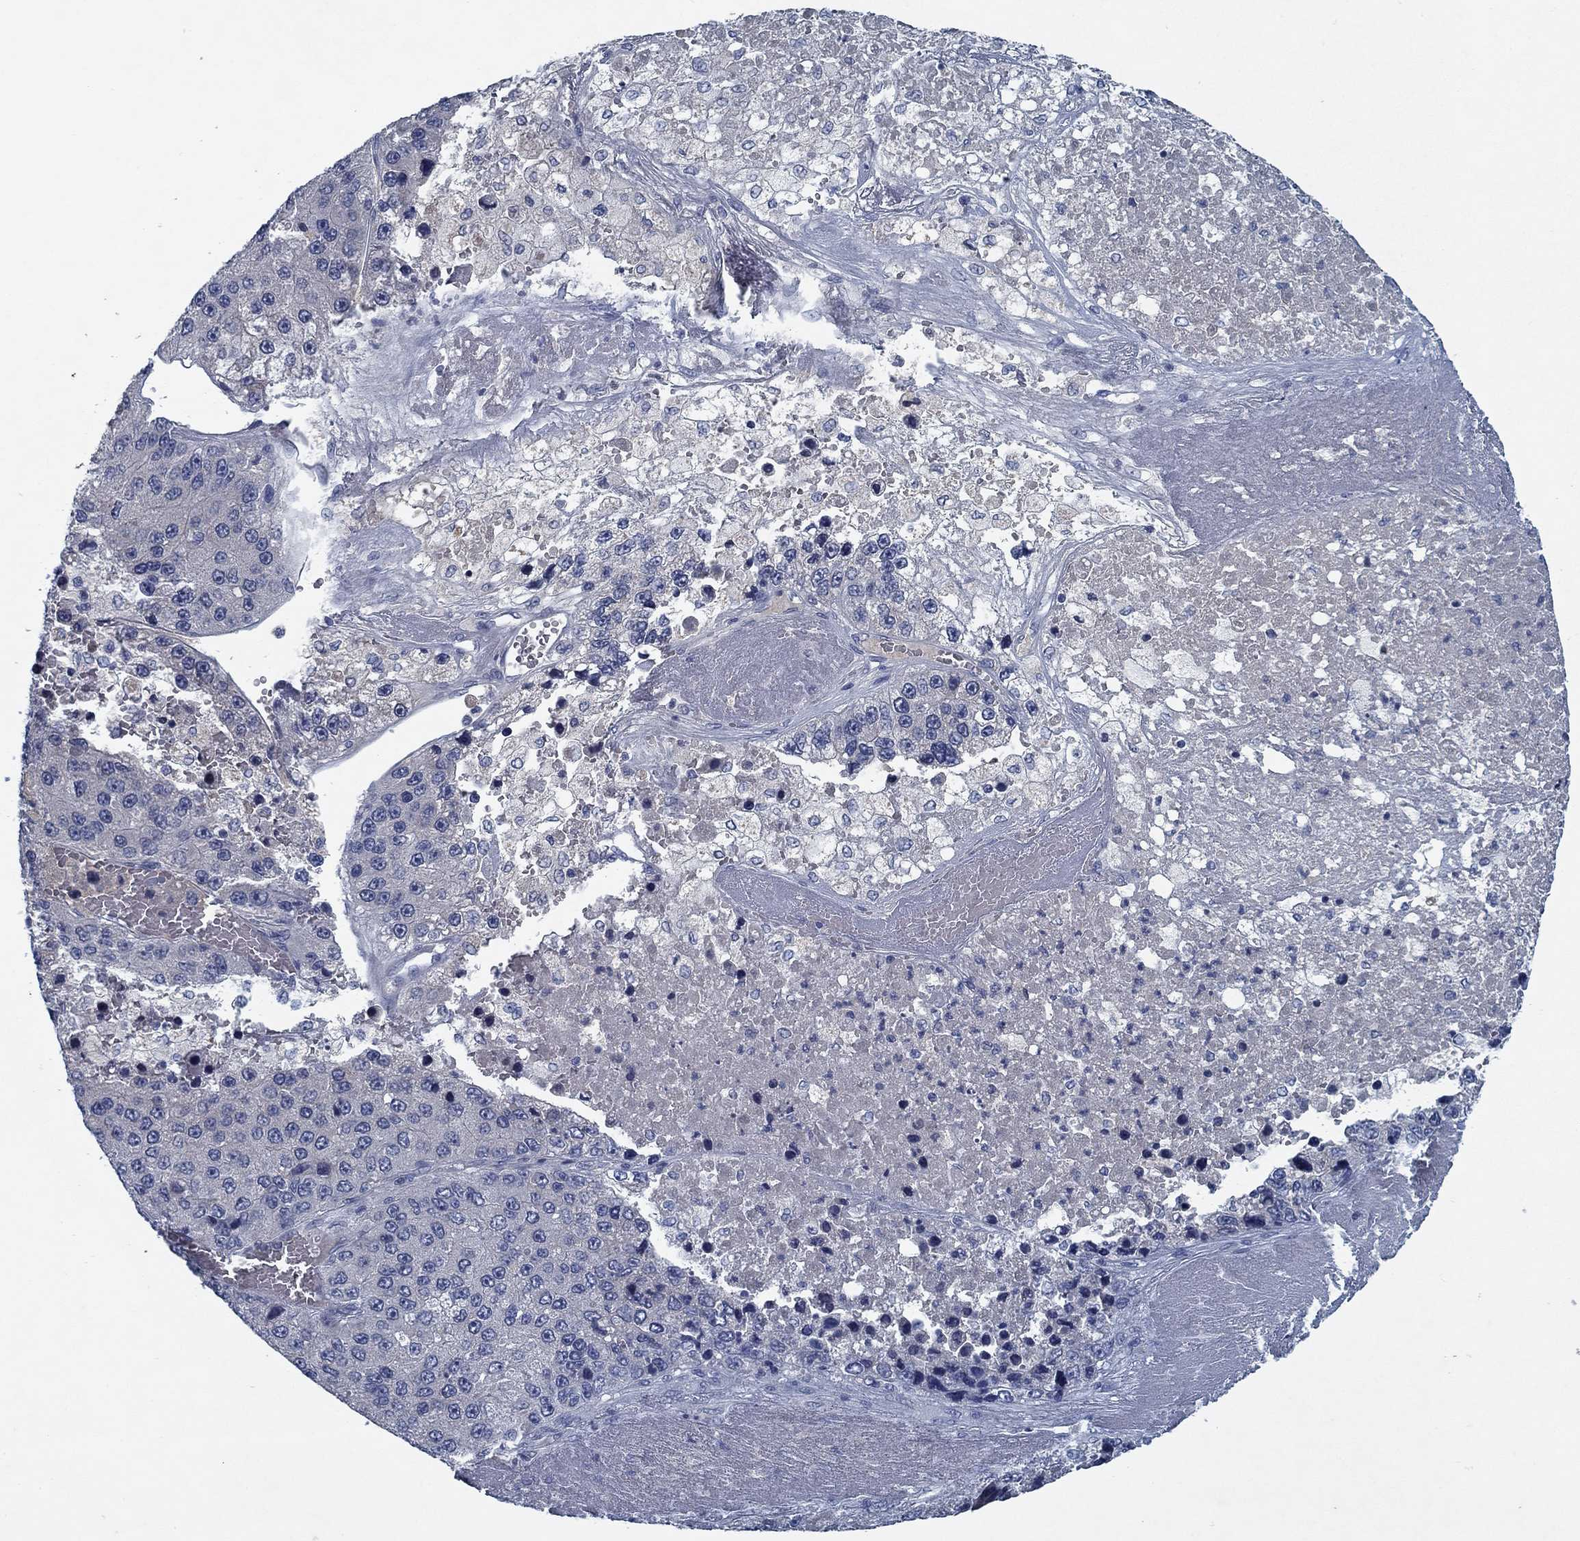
{"staining": {"intensity": "negative", "quantity": "none", "location": "none"}, "tissue": "liver cancer", "cell_type": "Tumor cells", "image_type": "cancer", "snomed": [{"axis": "morphology", "description": "Carcinoma, Hepatocellular, NOS"}, {"axis": "topography", "description": "Liver"}], "caption": "A high-resolution histopathology image shows immunohistochemistry (IHC) staining of liver cancer (hepatocellular carcinoma), which exhibits no significant expression in tumor cells.", "gene": "PNMA8A", "patient": {"sex": "female", "age": 73}}